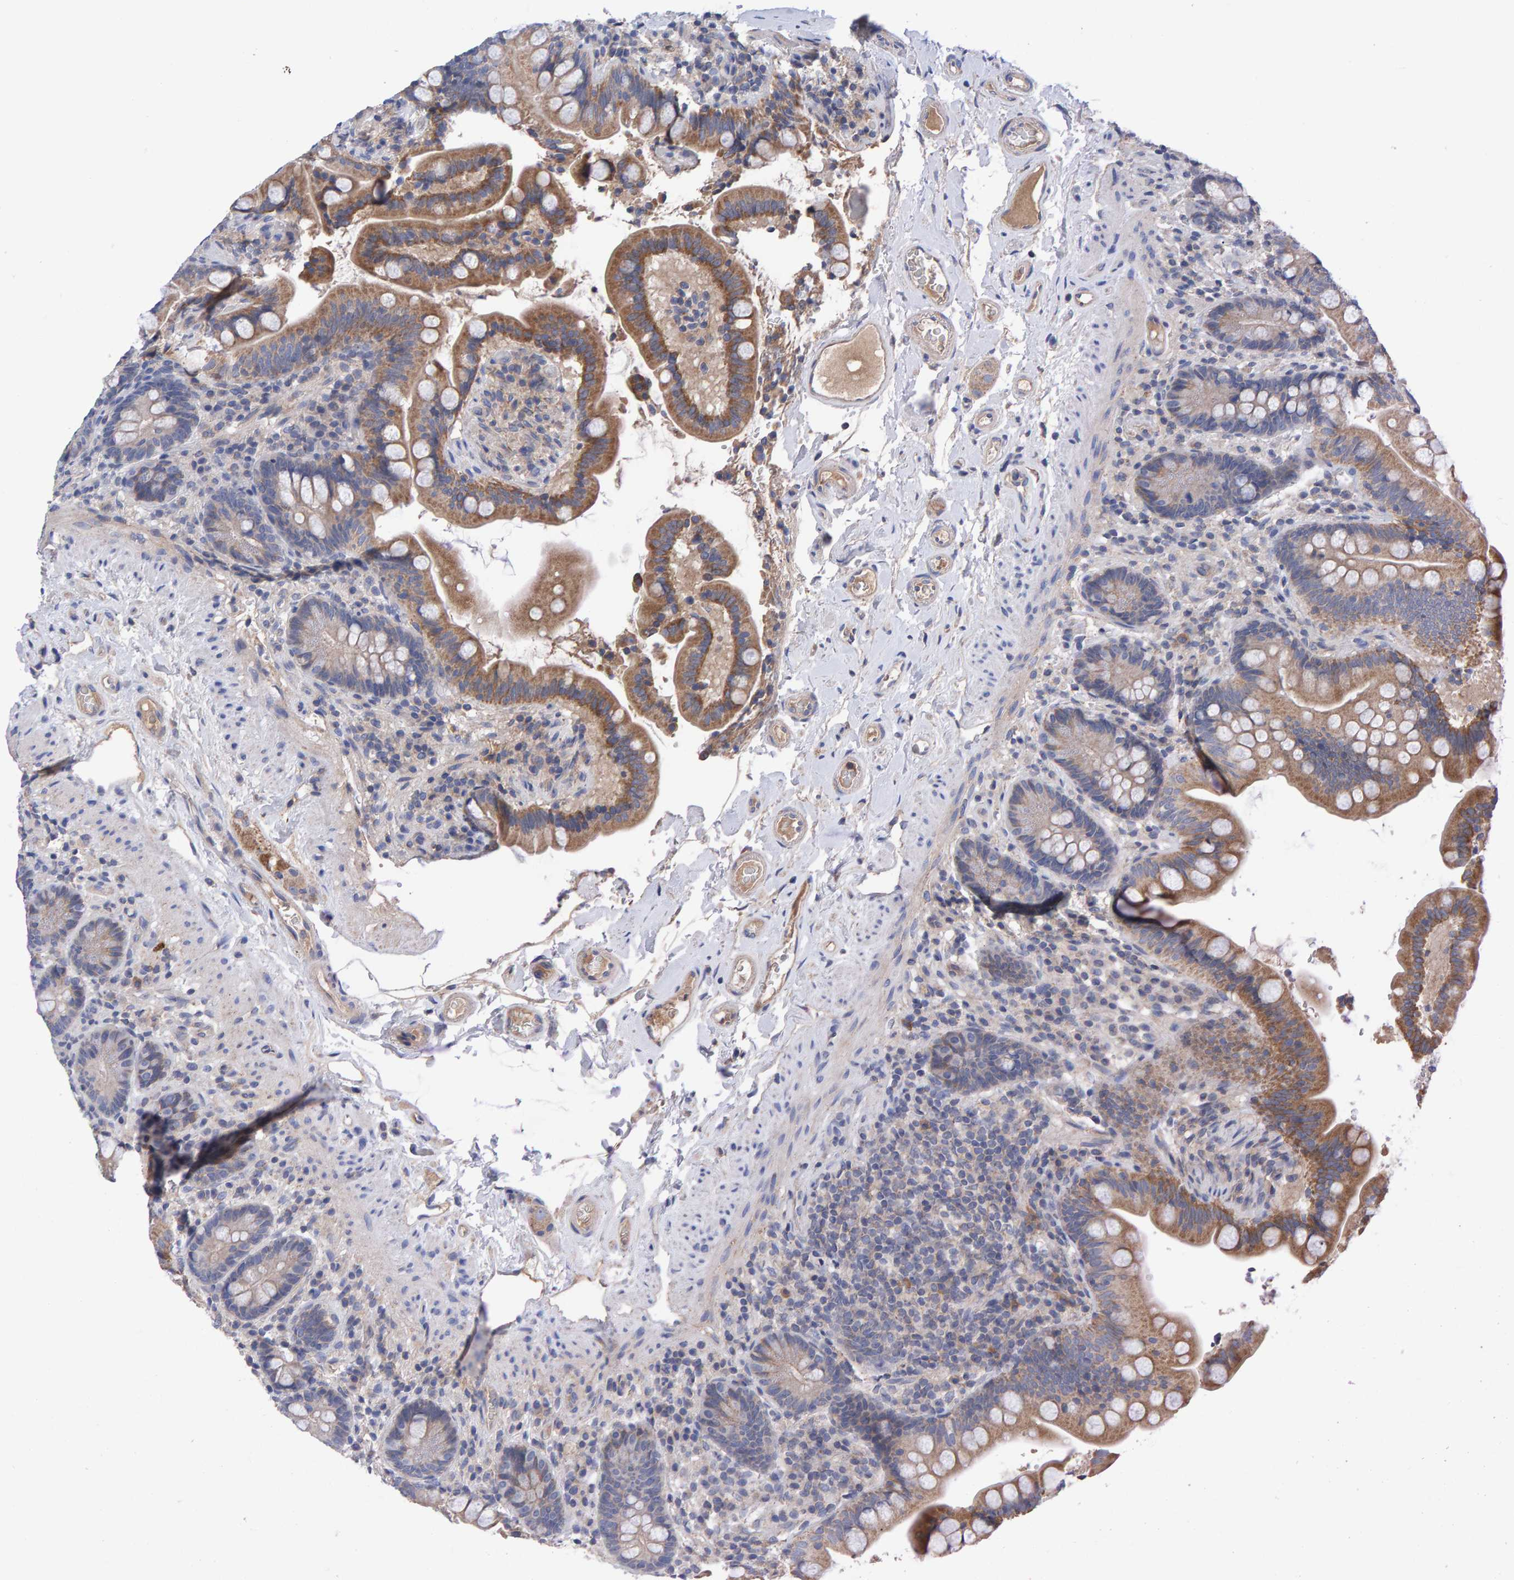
{"staining": {"intensity": "negative", "quantity": "none", "location": "none"}, "tissue": "colon", "cell_type": "Endothelial cells", "image_type": "normal", "snomed": [{"axis": "morphology", "description": "Normal tissue, NOS"}, {"axis": "topography", "description": "Smooth muscle"}, {"axis": "topography", "description": "Colon"}], "caption": "Endothelial cells show no significant expression in normal colon. (DAB IHC visualized using brightfield microscopy, high magnification).", "gene": "EFR3A", "patient": {"sex": "male", "age": 73}}